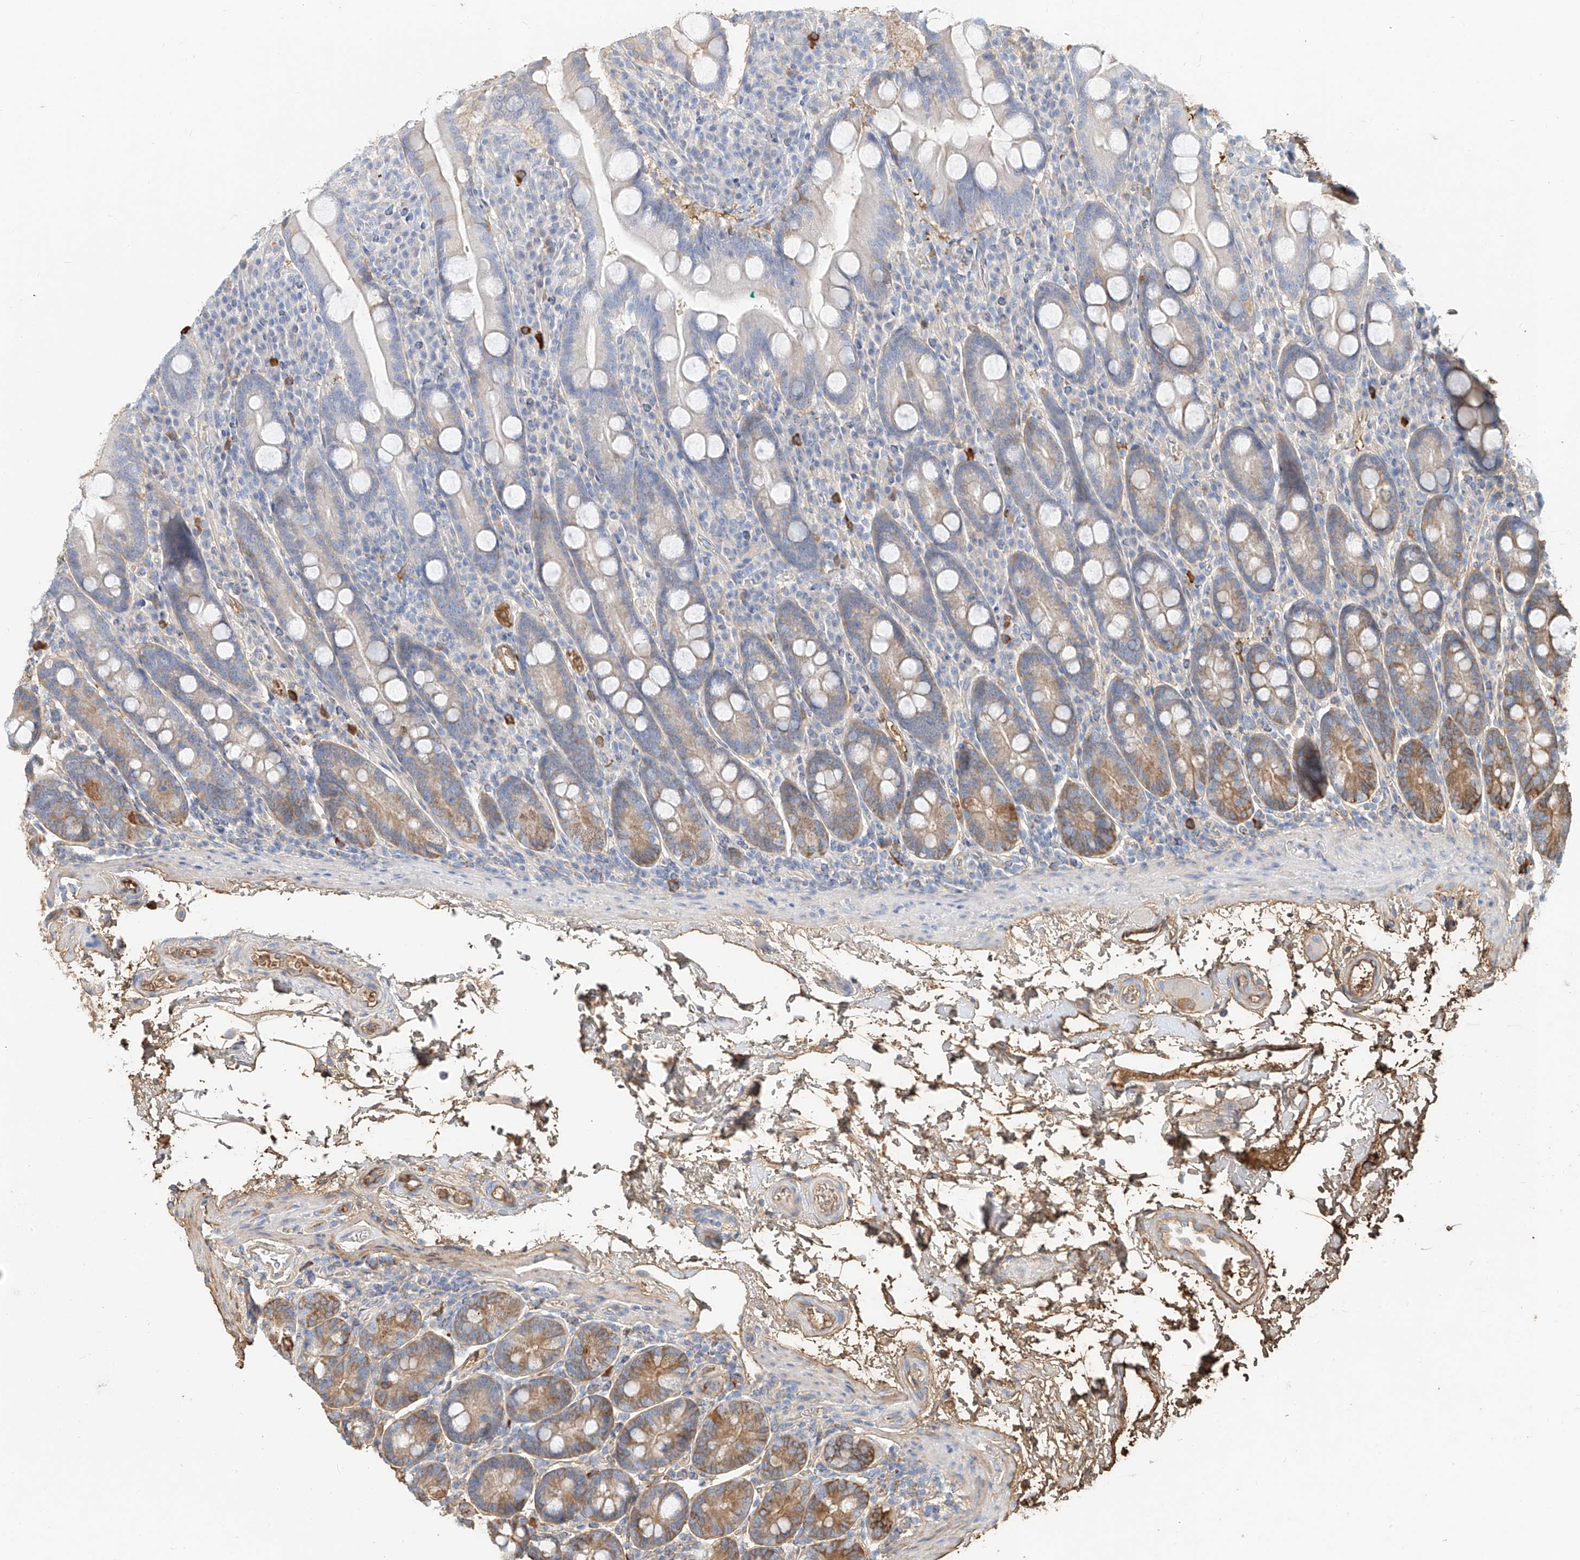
{"staining": {"intensity": "moderate", "quantity": "<25%", "location": "cytoplasmic/membranous"}, "tissue": "duodenum", "cell_type": "Glandular cells", "image_type": "normal", "snomed": [{"axis": "morphology", "description": "Normal tissue, NOS"}, {"axis": "topography", "description": "Duodenum"}], "caption": "Protein expression analysis of unremarkable human duodenum reveals moderate cytoplasmic/membranous expression in about <25% of glandular cells. Nuclei are stained in blue.", "gene": "ZFP30", "patient": {"sex": "male", "age": 35}}